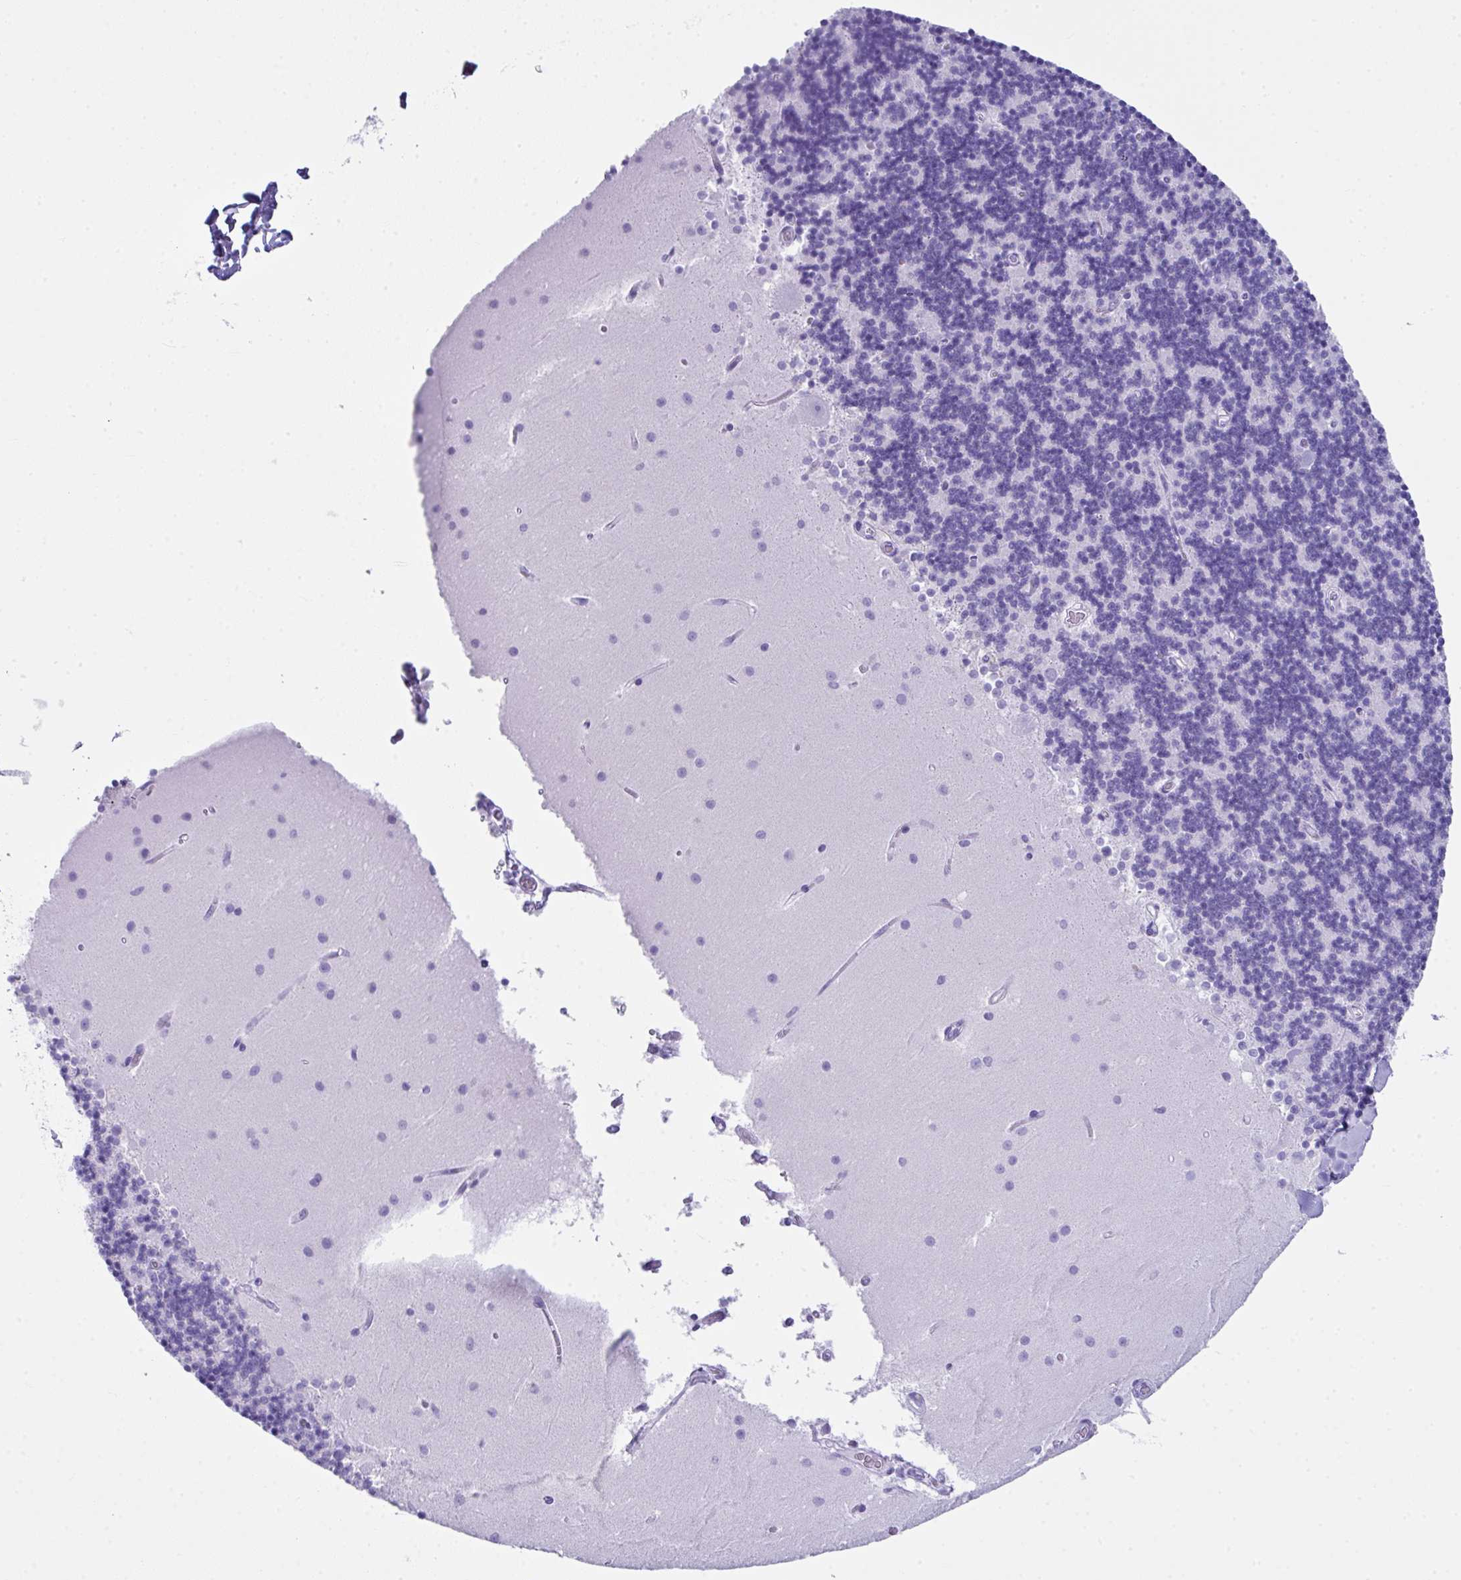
{"staining": {"intensity": "negative", "quantity": "none", "location": "none"}, "tissue": "cerebellum", "cell_type": "Cells in granular layer", "image_type": "normal", "snomed": [{"axis": "morphology", "description": "Normal tissue, NOS"}, {"axis": "topography", "description": "Cerebellum"}], "caption": "DAB immunohistochemical staining of unremarkable cerebellum shows no significant expression in cells in granular layer. (Immunohistochemistry, brightfield microscopy, high magnification).", "gene": "LGALS4", "patient": {"sex": "male", "age": 54}}